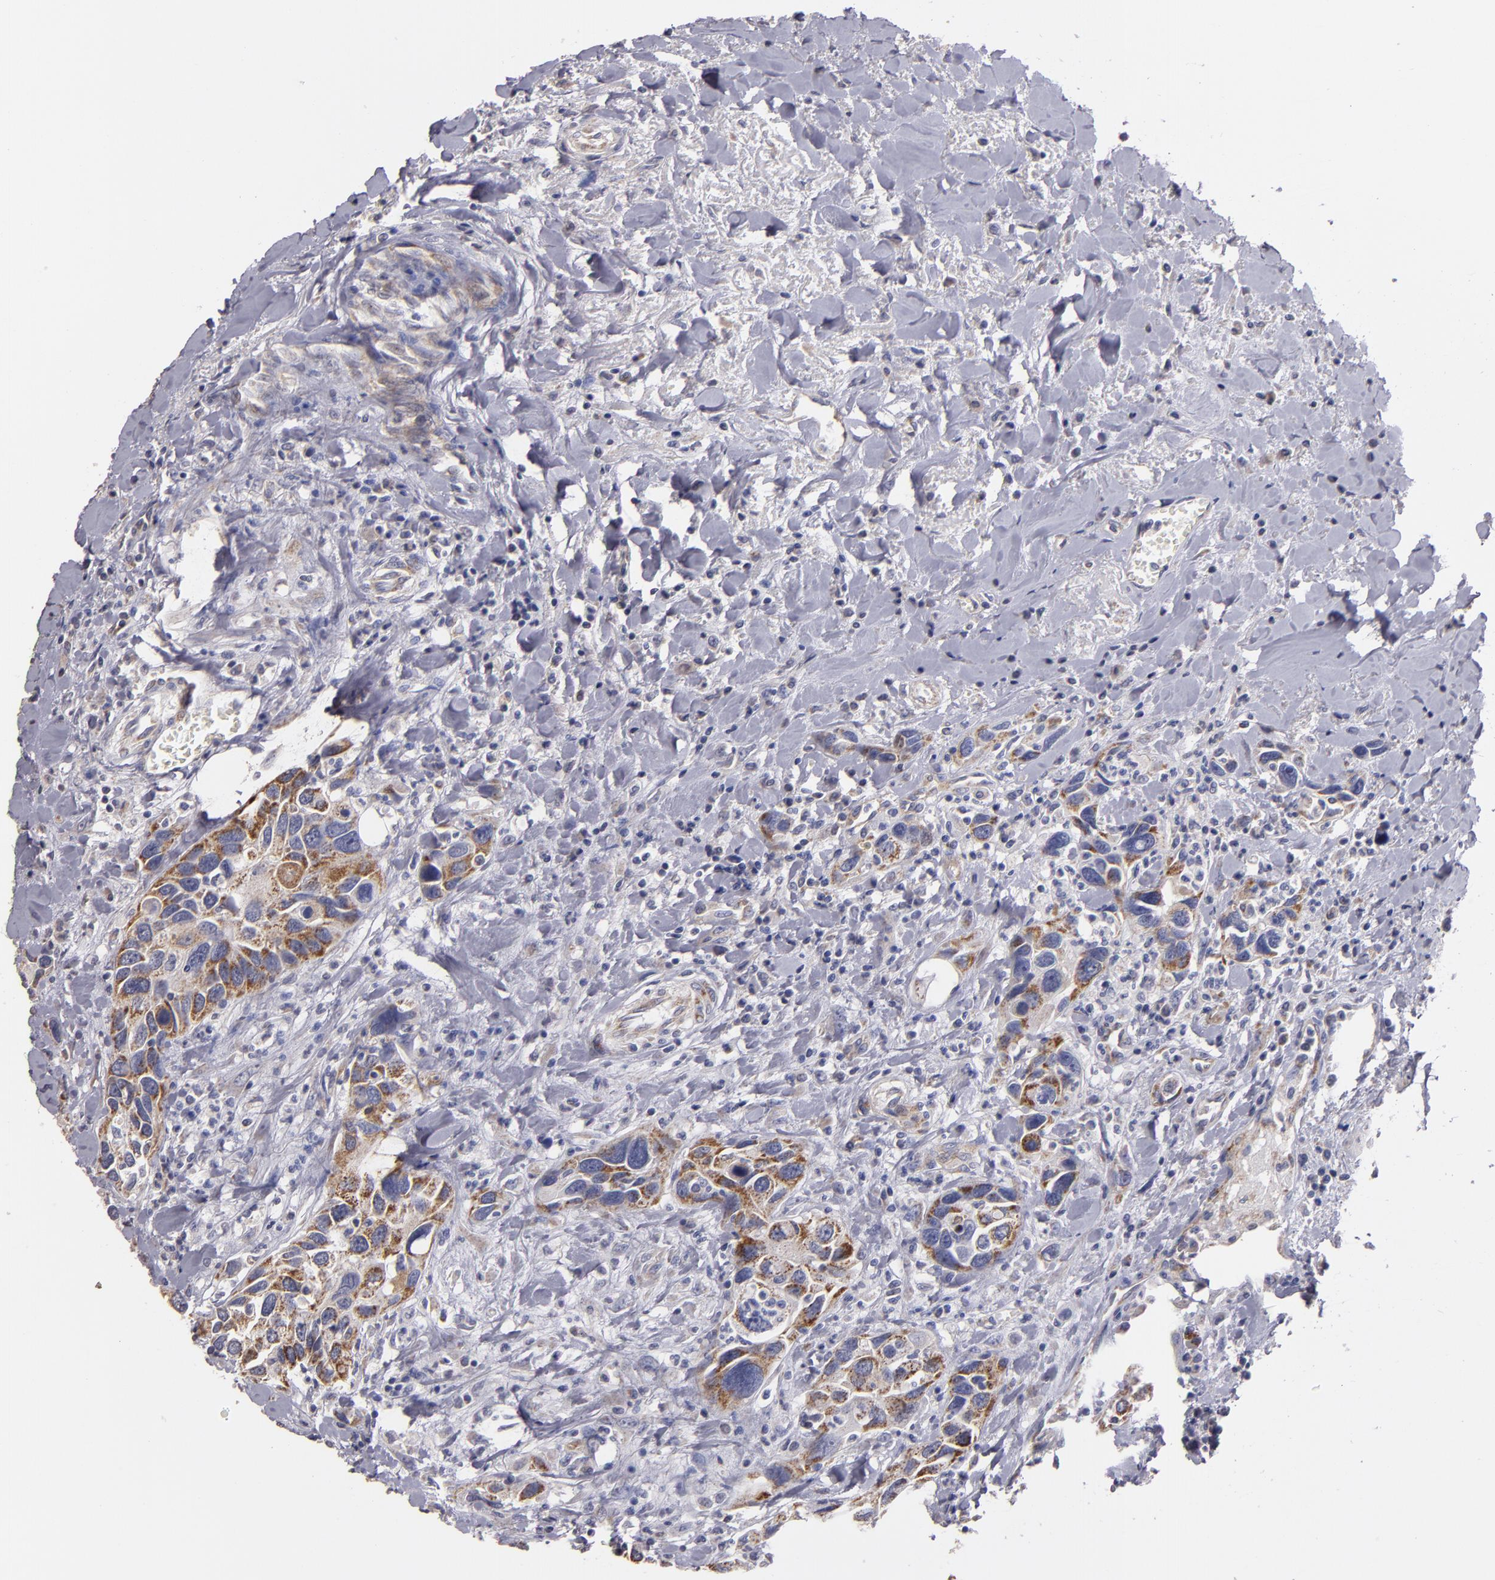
{"staining": {"intensity": "moderate", "quantity": "25%-75%", "location": "cytoplasmic/membranous"}, "tissue": "urothelial cancer", "cell_type": "Tumor cells", "image_type": "cancer", "snomed": [{"axis": "morphology", "description": "Urothelial carcinoma, High grade"}, {"axis": "topography", "description": "Urinary bladder"}], "caption": "Moderate cytoplasmic/membranous protein expression is appreciated in about 25%-75% of tumor cells in urothelial cancer. Nuclei are stained in blue.", "gene": "CLTA", "patient": {"sex": "male", "age": 66}}